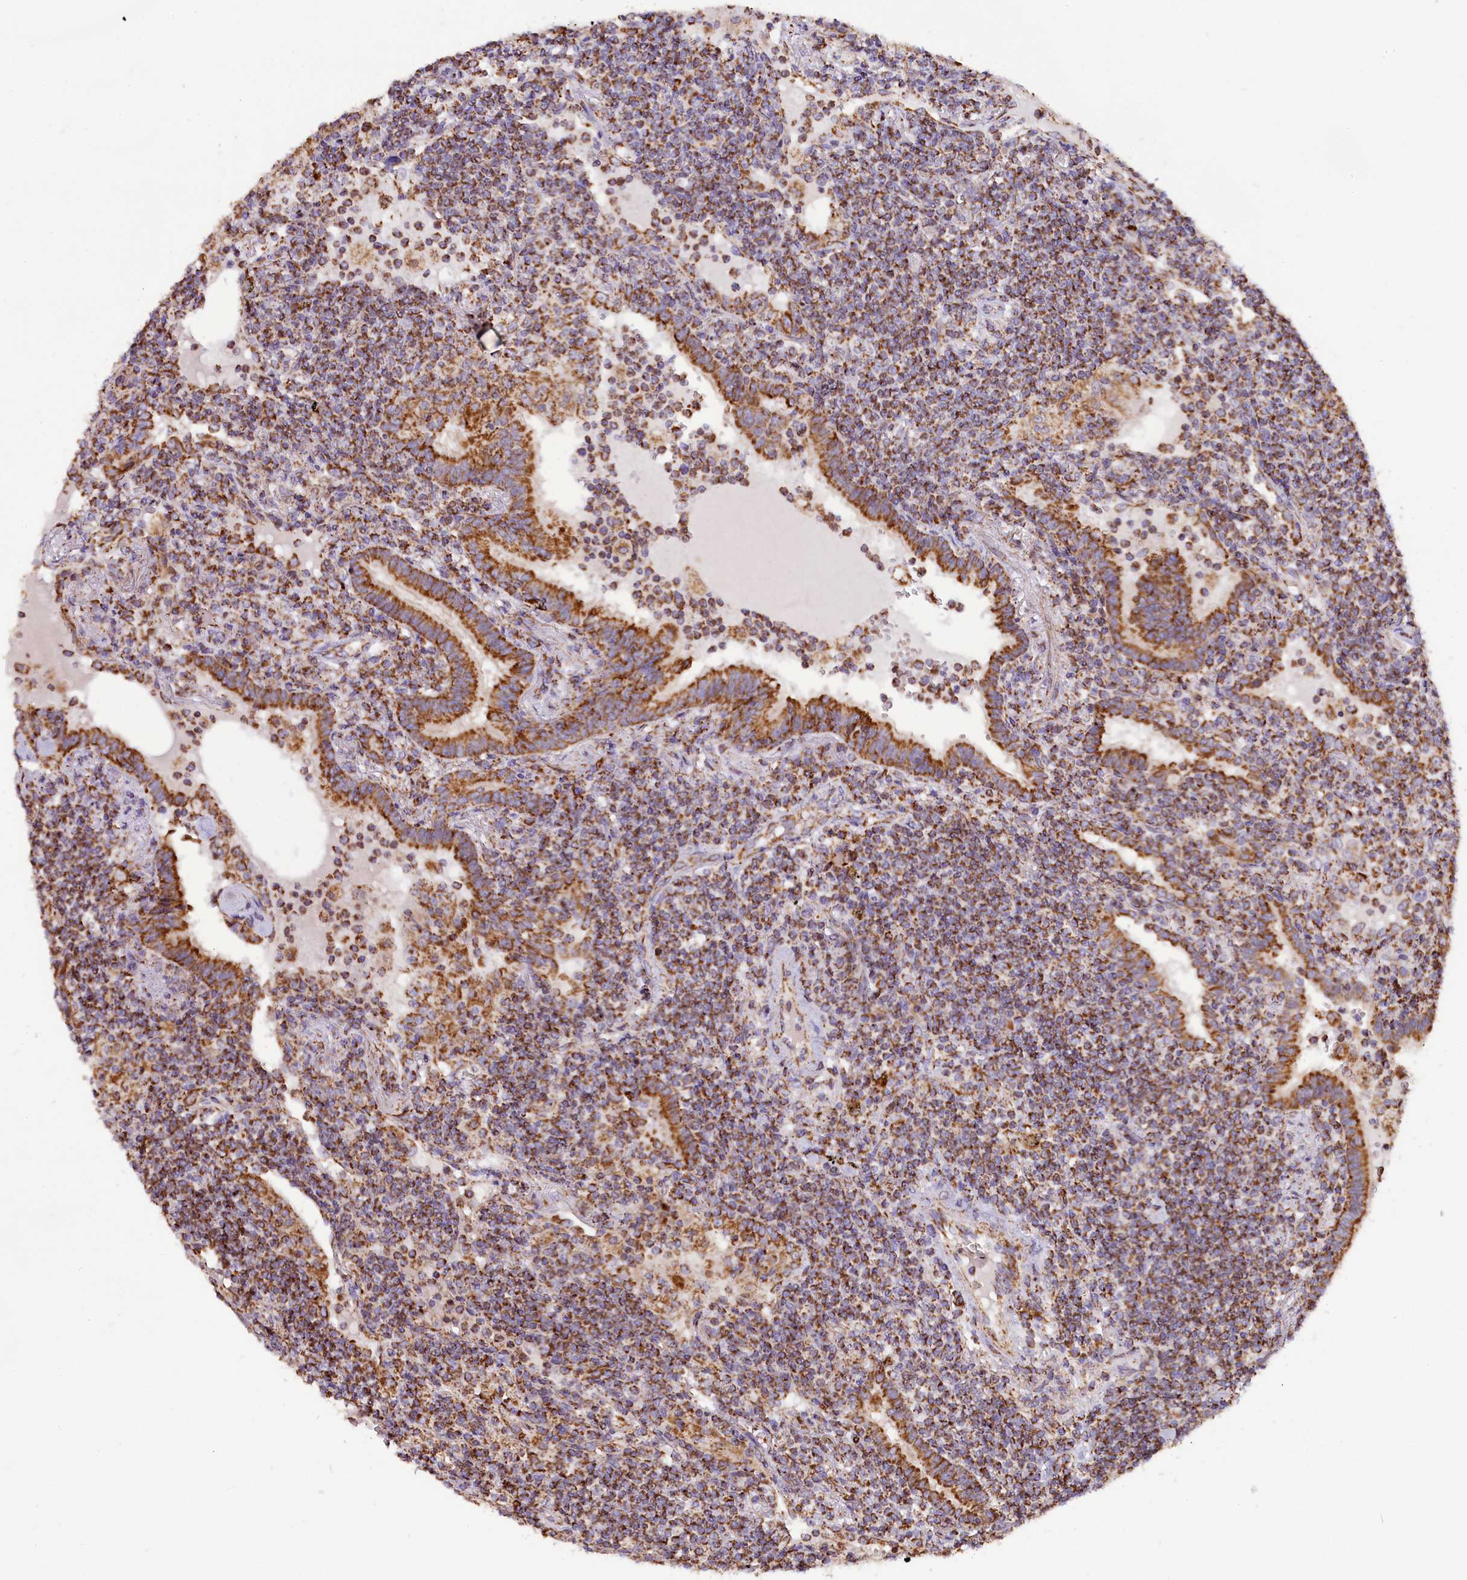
{"staining": {"intensity": "moderate", "quantity": ">75%", "location": "cytoplasmic/membranous"}, "tissue": "lymphoma", "cell_type": "Tumor cells", "image_type": "cancer", "snomed": [{"axis": "morphology", "description": "Malignant lymphoma, non-Hodgkin's type, Low grade"}, {"axis": "topography", "description": "Lung"}], "caption": "The image shows staining of lymphoma, revealing moderate cytoplasmic/membranous protein positivity (brown color) within tumor cells. Immunohistochemistry (ihc) stains the protein in brown and the nuclei are stained blue.", "gene": "NDUFA8", "patient": {"sex": "female", "age": 71}}